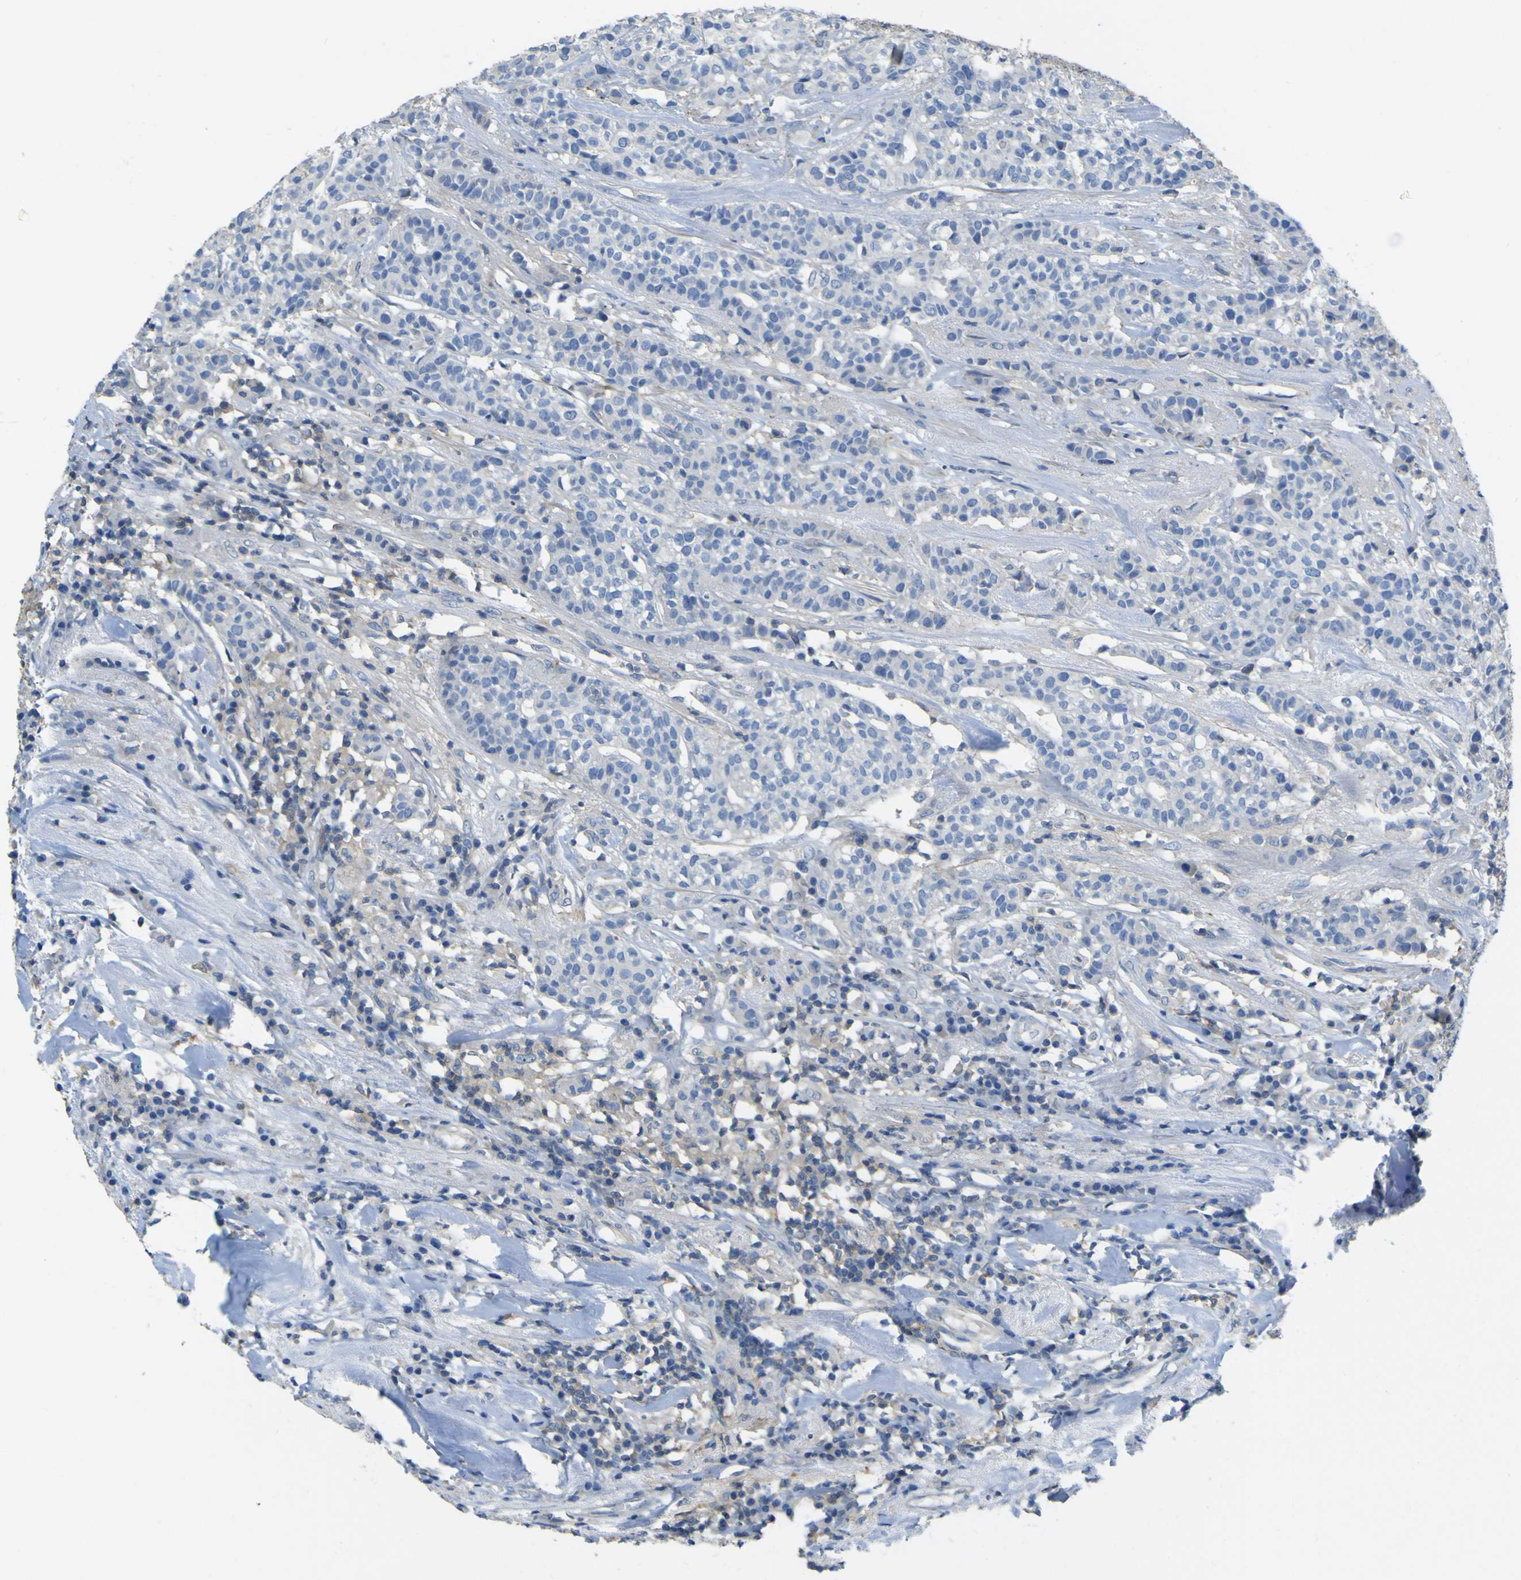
{"staining": {"intensity": "weak", "quantity": "25%-75%", "location": "cytoplasmic/membranous"}, "tissue": "head and neck cancer", "cell_type": "Tumor cells", "image_type": "cancer", "snomed": [{"axis": "morphology", "description": "Adenocarcinoma, NOS"}, {"axis": "topography", "description": "Salivary gland"}, {"axis": "topography", "description": "Head-Neck"}], "caption": "High-magnification brightfield microscopy of adenocarcinoma (head and neck) stained with DAB (brown) and counterstained with hematoxylin (blue). tumor cells exhibit weak cytoplasmic/membranous expression is appreciated in approximately25%-75% of cells.", "gene": "OGN", "patient": {"sex": "female", "age": 65}}